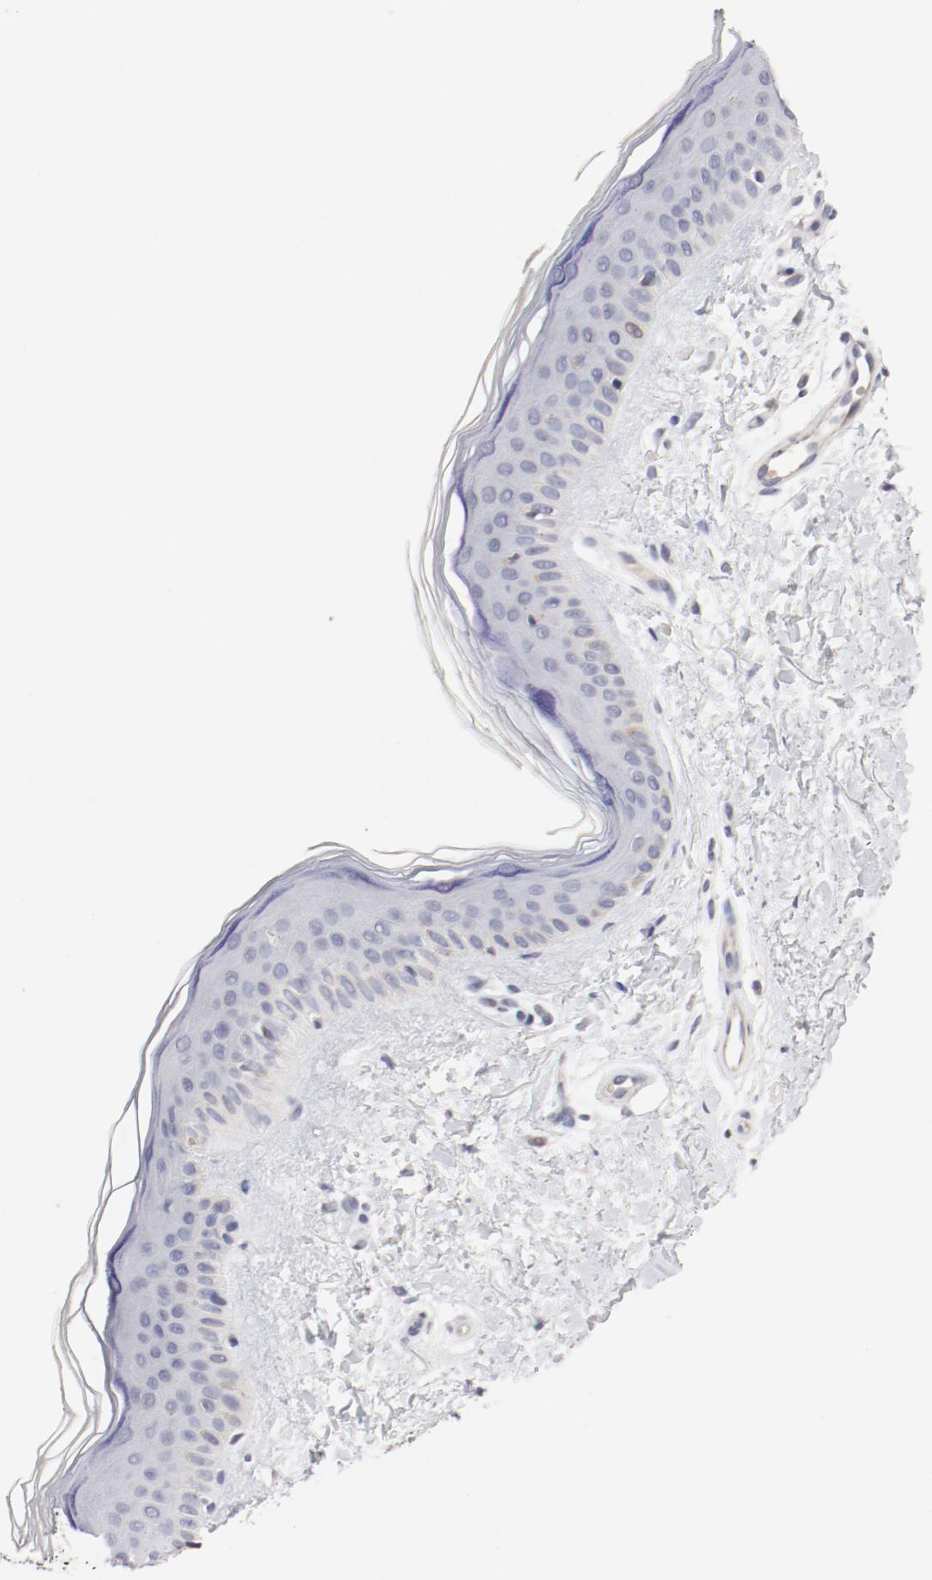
{"staining": {"intensity": "negative", "quantity": "none", "location": "none"}, "tissue": "skin", "cell_type": "Fibroblasts", "image_type": "normal", "snomed": [{"axis": "morphology", "description": "Normal tissue, NOS"}, {"axis": "topography", "description": "Skin"}], "caption": "Fibroblasts show no significant protein staining in unremarkable skin. The staining was performed using DAB to visualize the protein expression in brown, while the nuclei were stained in blue with hematoxylin (Magnification: 20x).", "gene": "FSCB", "patient": {"sex": "female", "age": 19}}